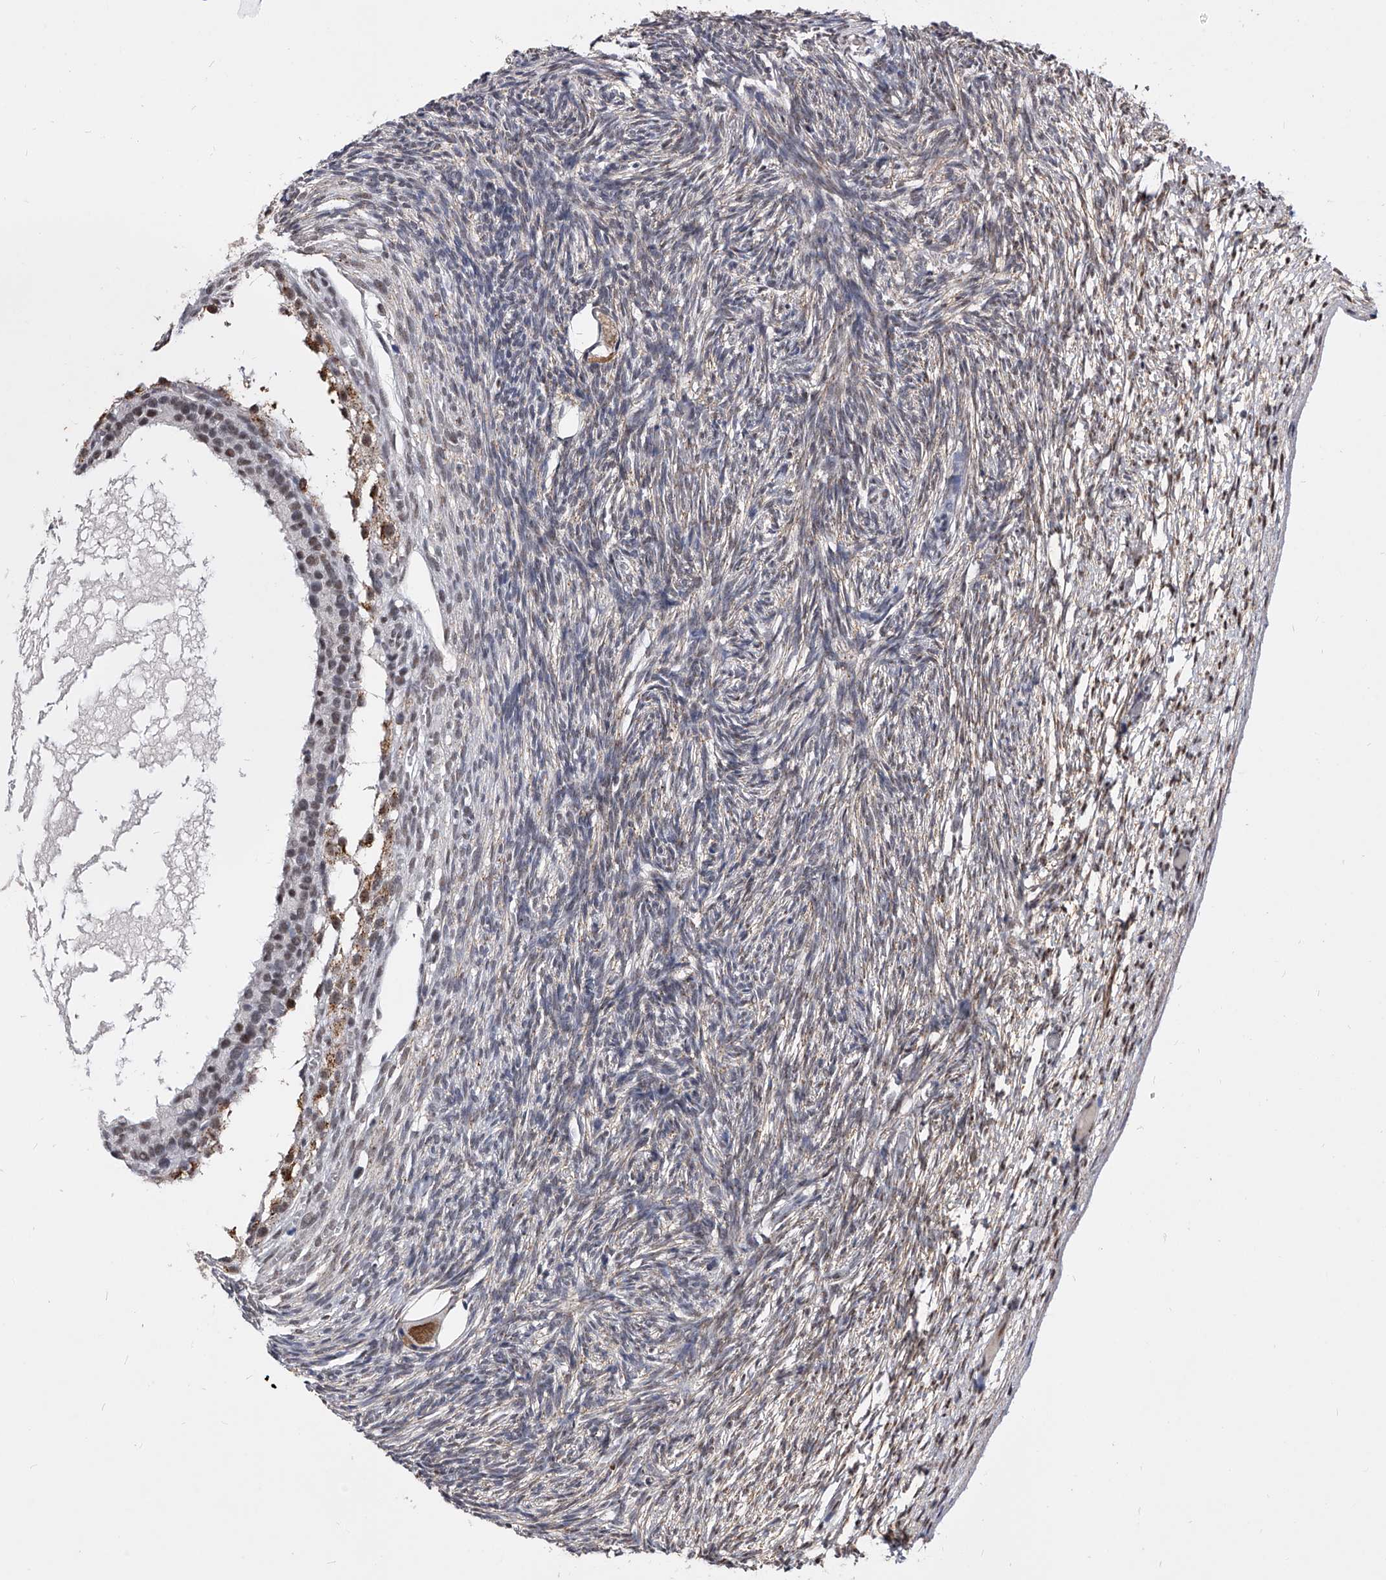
{"staining": {"intensity": "moderate", "quantity": ">75%", "location": "nuclear"}, "tissue": "ovary", "cell_type": "Follicle cells", "image_type": "normal", "snomed": [{"axis": "morphology", "description": "Normal tissue, NOS"}, {"axis": "topography", "description": "Ovary"}], "caption": "DAB (3,3'-diaminobenzidine) immunohistochemical staining of benign human ovary shows moderate nuclear protein positivity in approximately >75% of follicle cells. The protein is shown in brown color, while the nuclei are stained blue.", "gene": "ZNF529", "patient": {"sex": "female", "age": 34}}